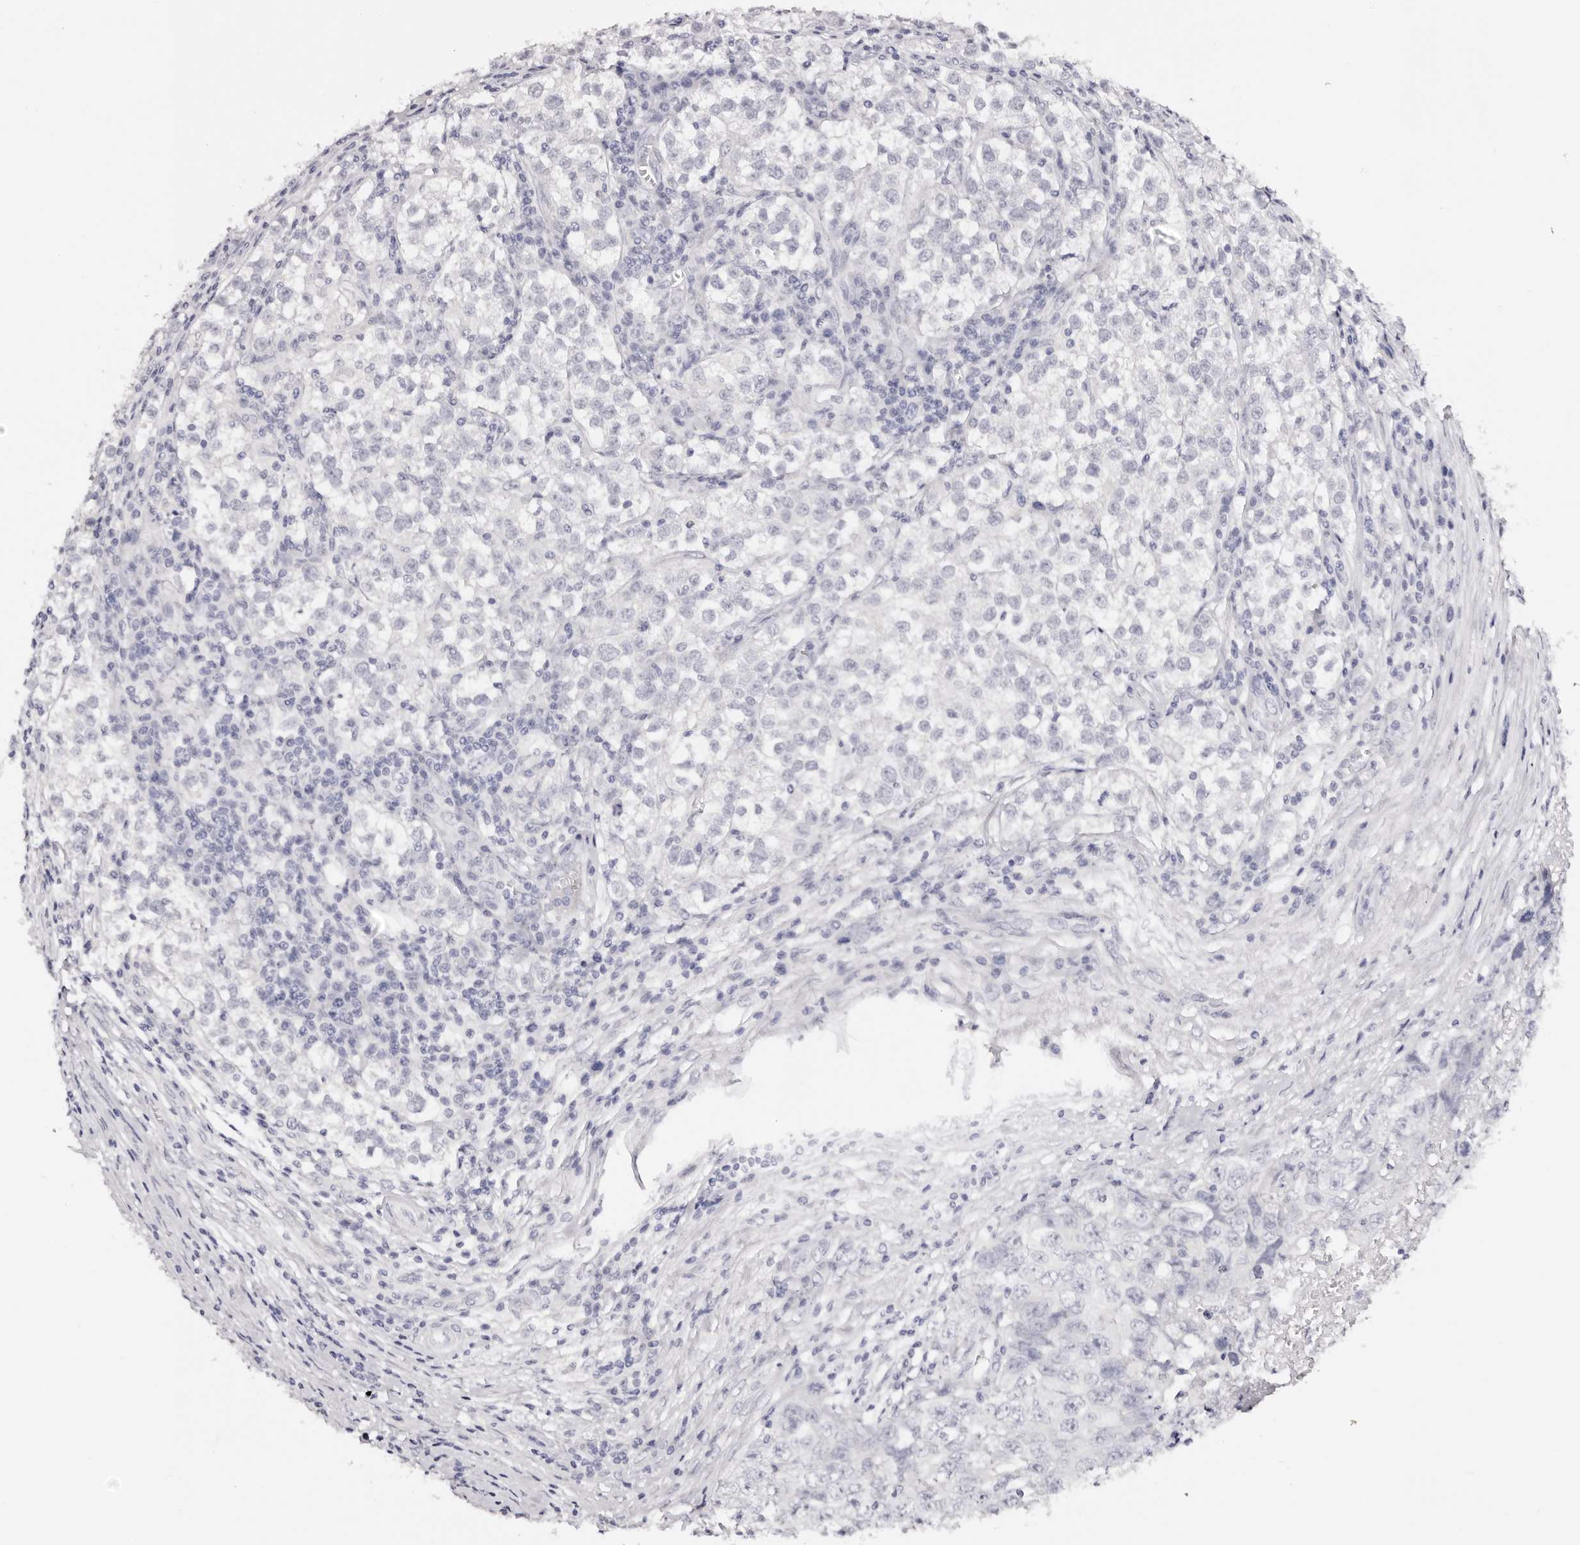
{"staining": {"intensity": "negative", "quantity": "none", "location": "none"}, "tissue": "testis cancer", "cell_type": "Tumor cells", "image_type": "cancer", "snomed": [{"axis": "morphology", "description": "Seminoma, NOS"}, {"axis": "morphology", "description": "Carcinoma, Embryonal, NOS"}, {"axis": "topography", "description": "Testis"}], "caption": "This is an IHC histopathology image of human embryonal carcinoma (testis). There is no expression in tumor cells.", "gene": "ROM1", "patient": {"sex": "male", "age": 43}}